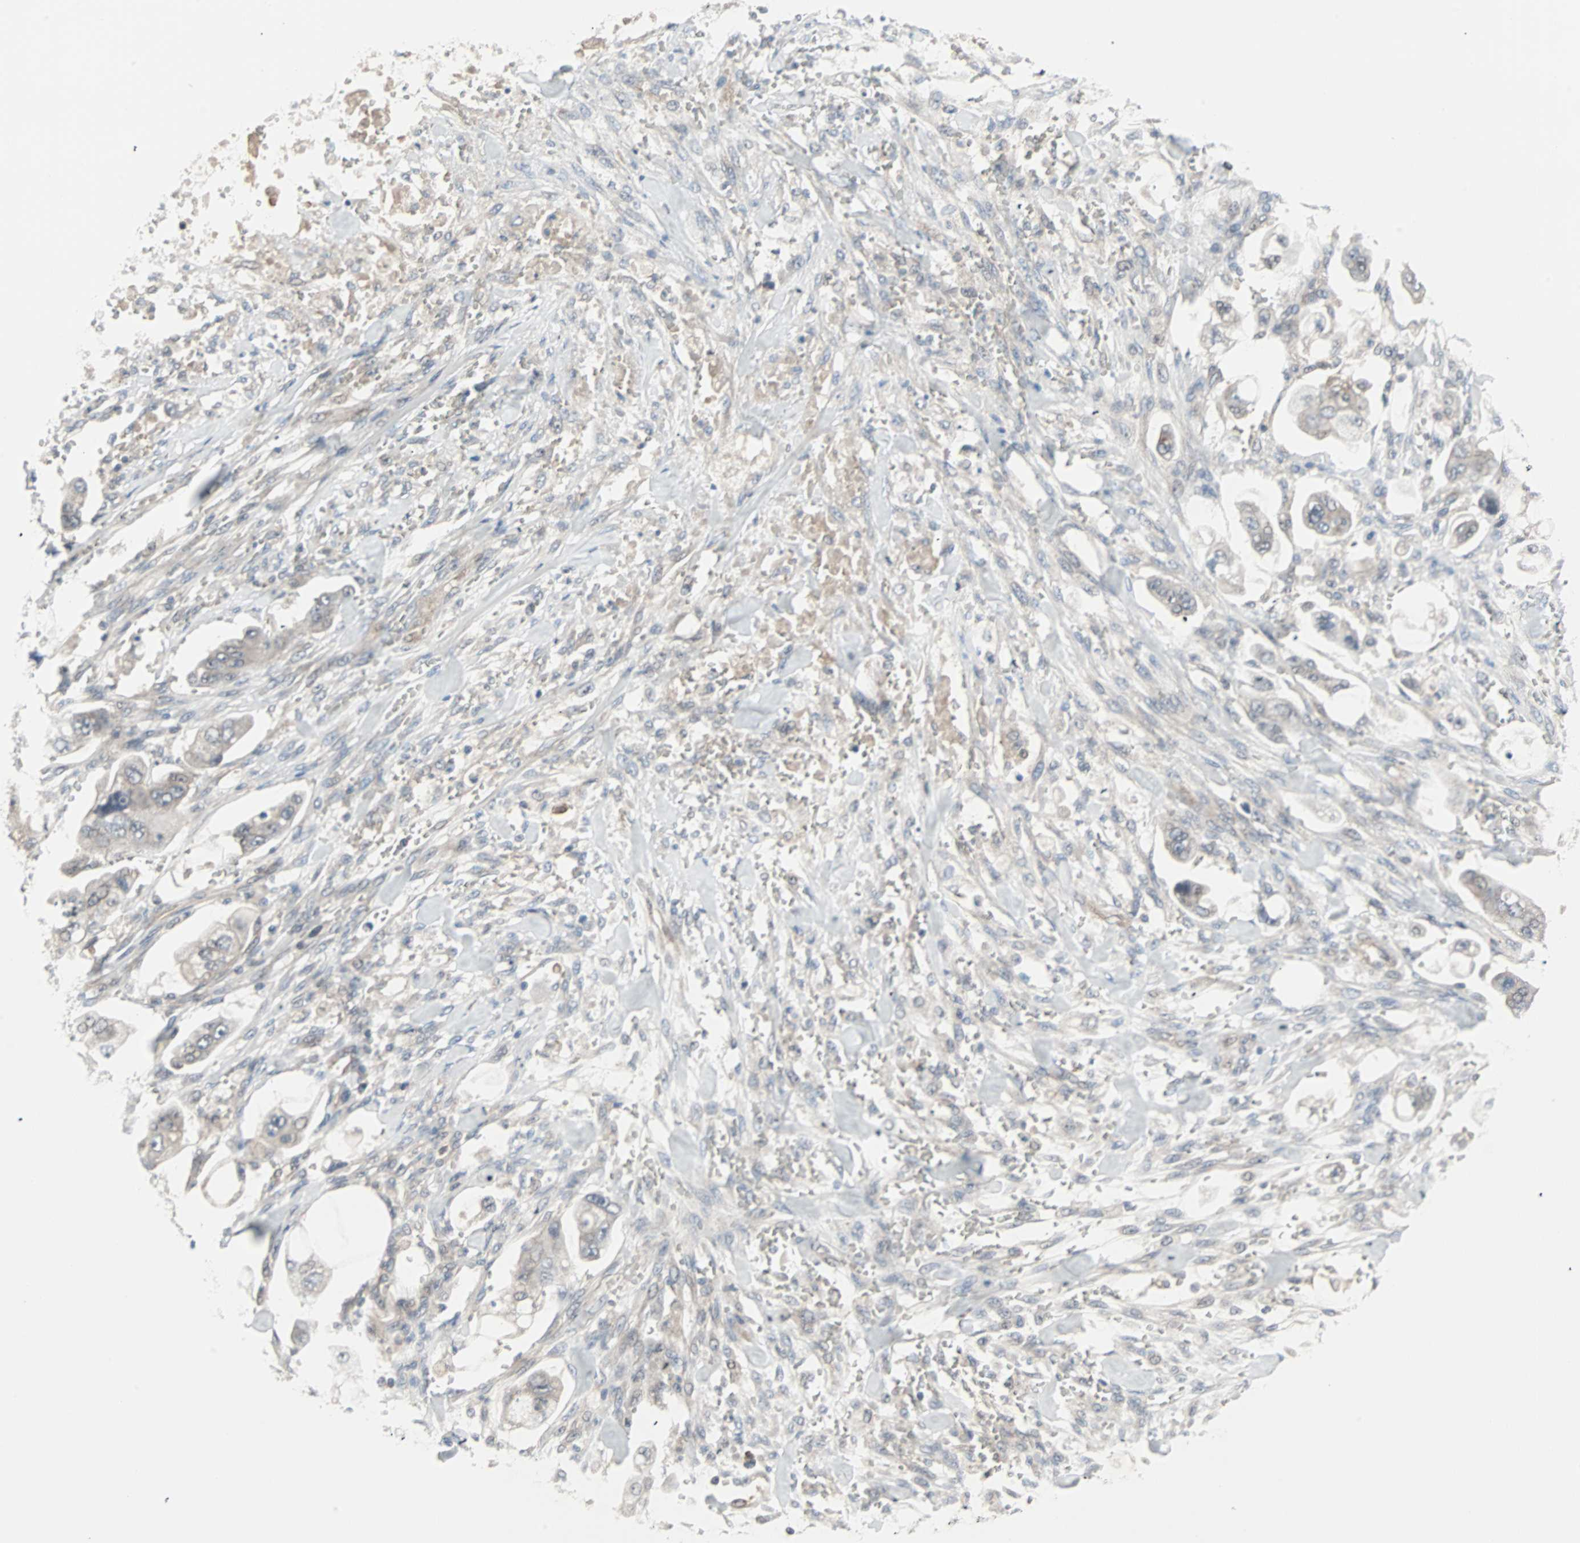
{"staining": {"intensity": "moderate", "quantity": "<25%", "location": "cytoplasmic/membranous"}, "tissue": "stomach cancer", "cell_type": "Tumor cells", "image_type": "cancer", "snomed": [{"axis": "morphology", "description": "Adenocarcinoma, NOS"}, {"axis": "topography", "description": "Stomach"}], "caption": "This is a micrograph of immunohistochemistry (IHC) staining of stomach cancer (adenocarcinoma), which shows moderate staining in the cytoplasmic/membranous of tumor cells.", "gene": "CASP3", "patient": {"sex": "male", "age": 62}}